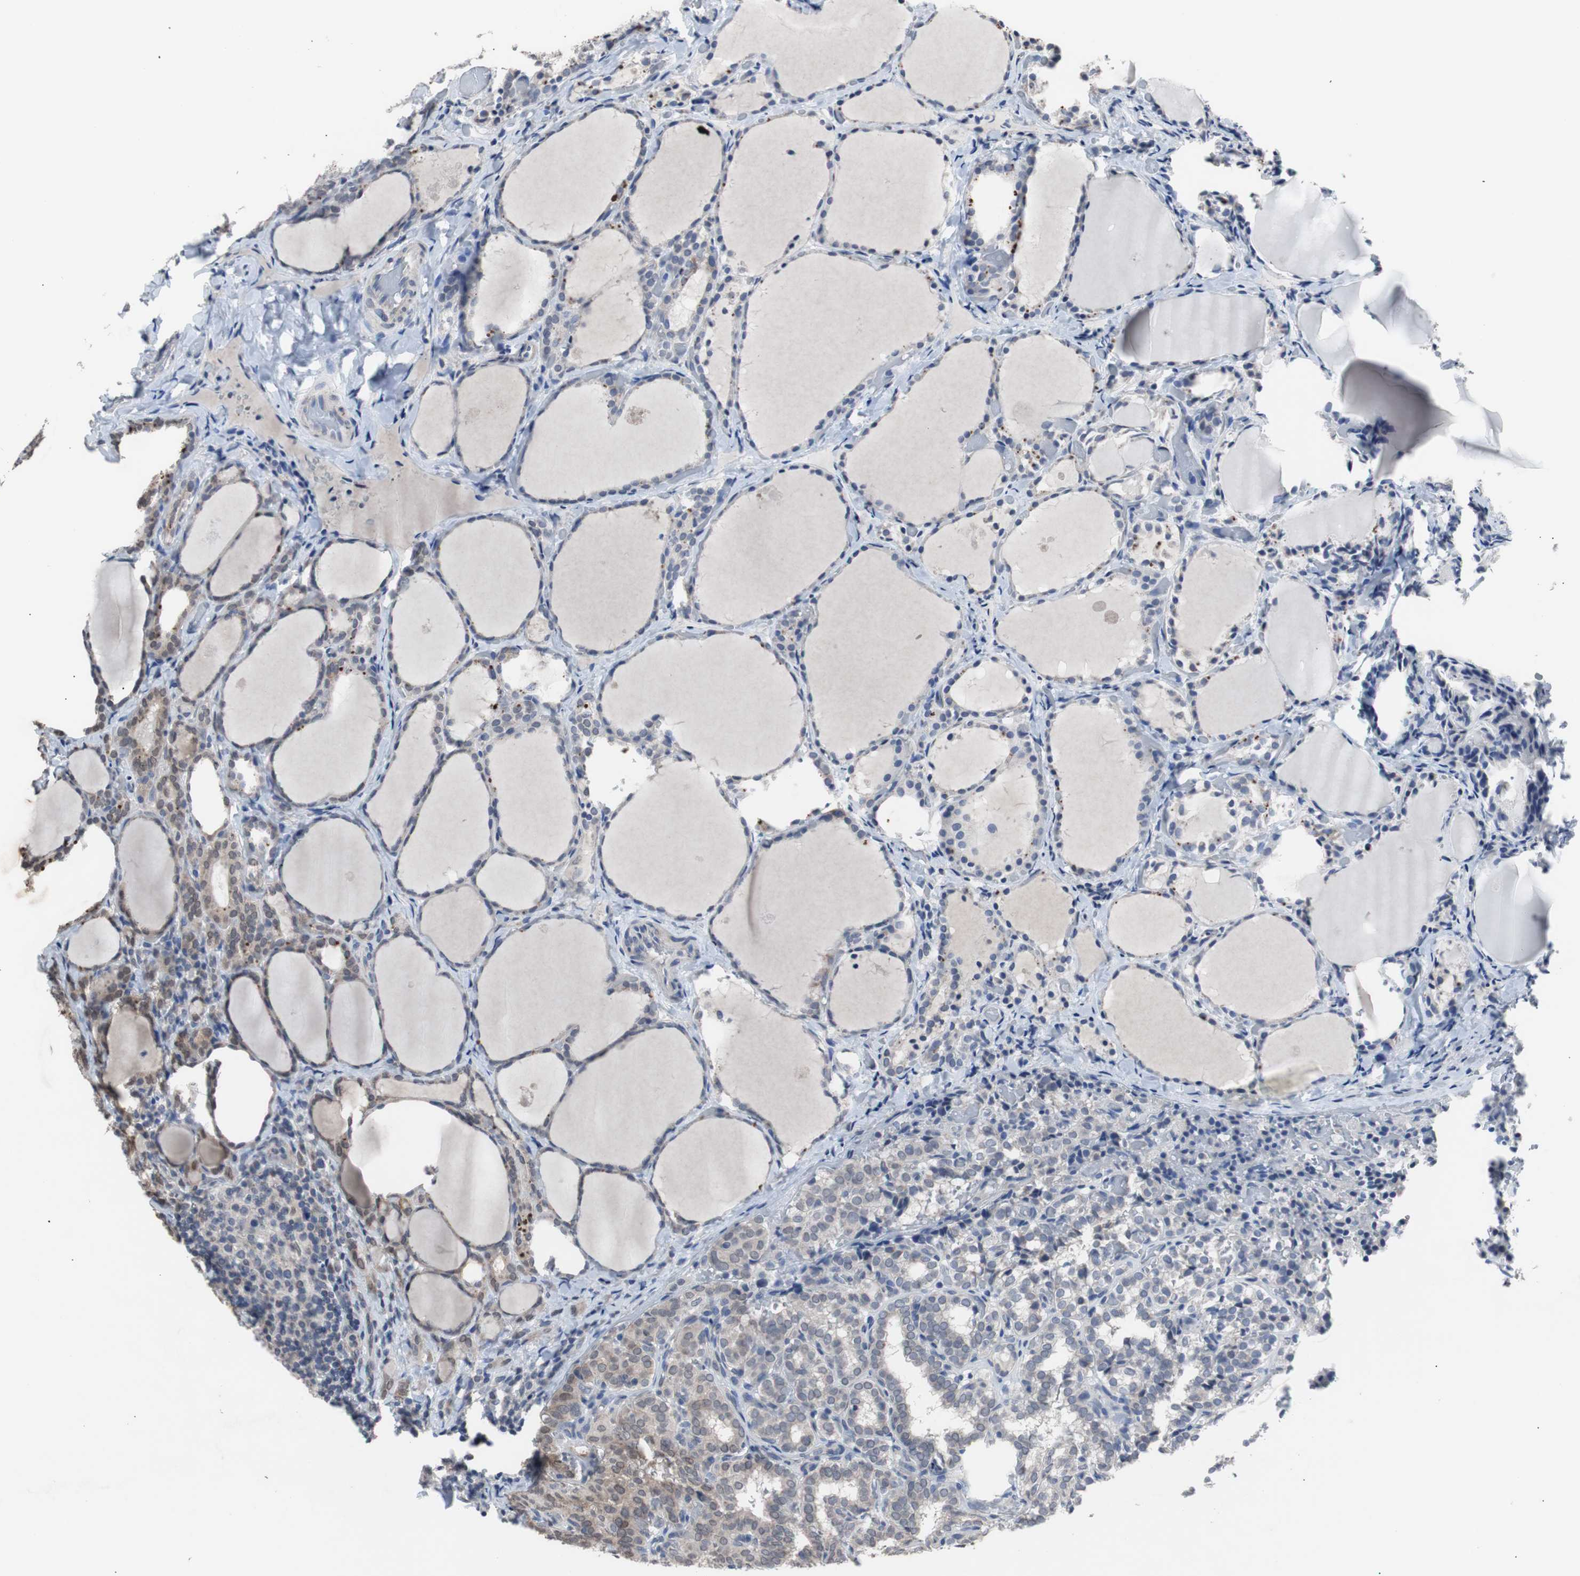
{"staining": {"intensity": "weak", "quantity": ">75%", "location": "cytoplasmic/membranous,nuclear"}, "tissue": "thyroid cancer", "cell_type": "Tumor cells", "image_type": "cancer", "snomed": [{"axis": "morphology", "description": "Normal tissue, NOS"}, {"axis": "morphology", "description": "Papillary adenocarcinoma, NOS"}, {"axis": "topography", "description": "Thyroid gland"}], "caption": "This image reveals thyroid papillary adenocarcinoma stained with immunohistochemistry to label a protein in brown. The cytoplasmic/membranous and nuclear of tumor cells show weak positivity for the protein. Nuclei are counter-stained blue.", "gene": "RBM47", "patient": {"sex": "female", "age": 30}}